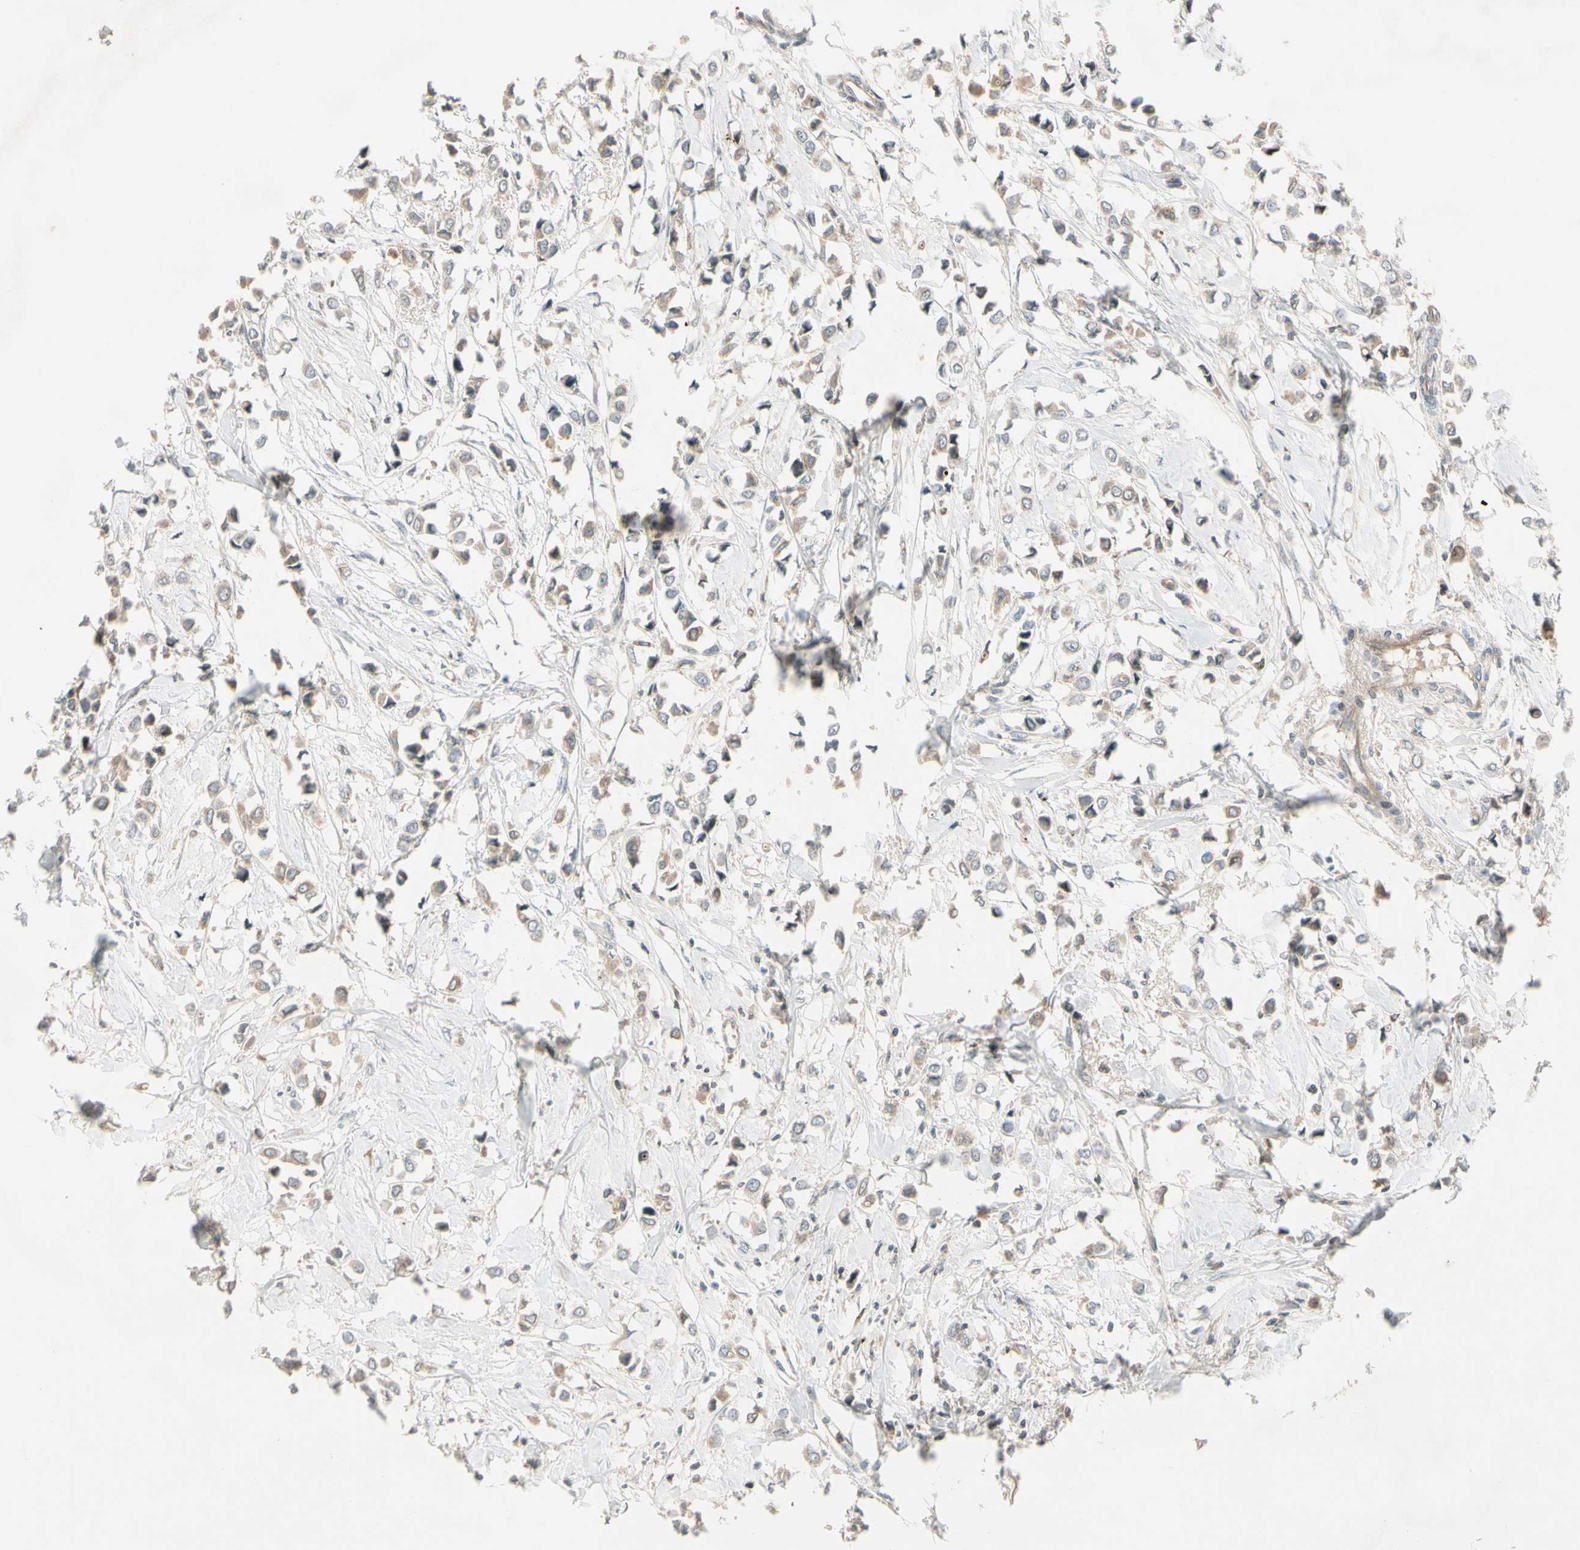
{"staining": {"intensity": "weak", "quantity": ">75%", "location": "cytoplasmic/membranous"}, "tissue": "breast cancer", "cell_type": "Tumor cells", "image_type": "cancer", "snomed": [{"axis": "morphology", "description": "Lobular carcinoma"}, {"axis": "topography", "description": "Breast"}], "caption": "Breast cancer (lobular carcinoma) stained with a brown dye reveals weak cytoplasmic/membranous positive staining in approximately >75% of tumor cells.", "gene": "ICAM5", "patient": {"sex": "female", "age": 51}}